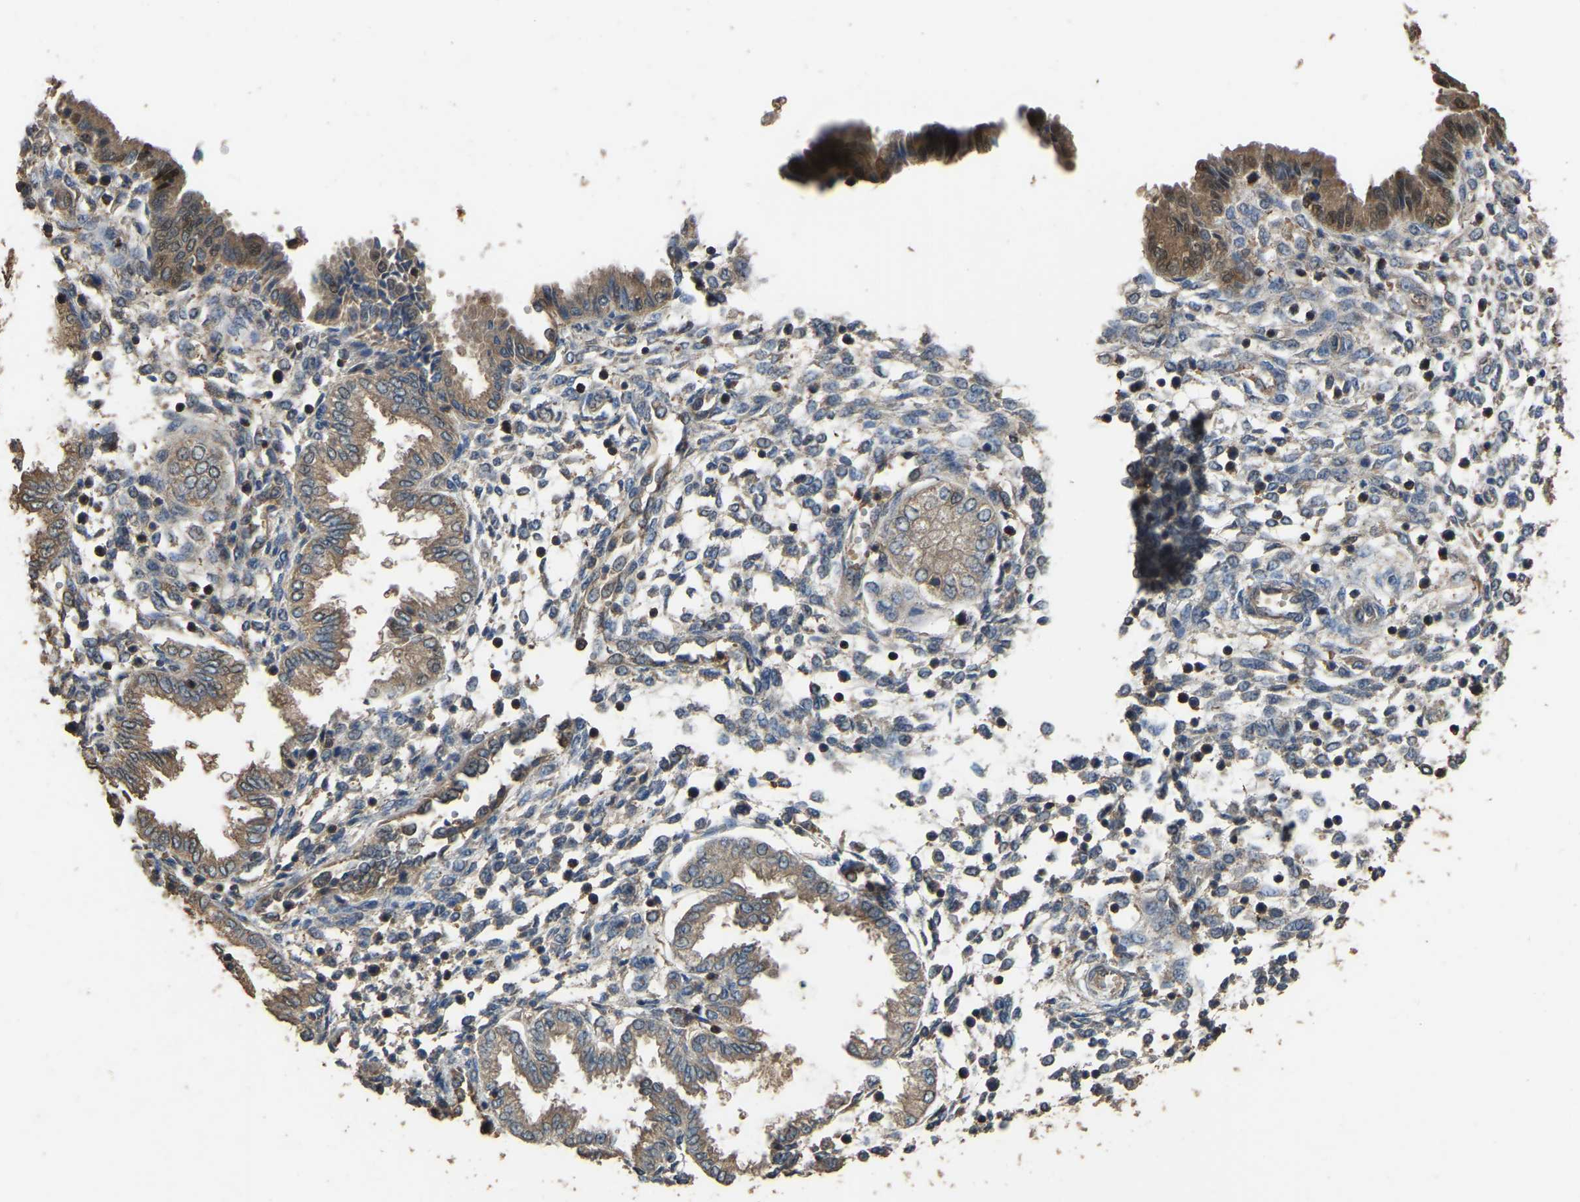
{"staining": {"intensity": "weak", "quantity": "25%-75%", "location": "cytoplasmic/membranous"}, "tissue": "endometrium", "cell_type": "Cells in endometrial stroma", "image_type": "normal", "snomed": [{"axis": "morphology", "description": "Normal tissue, NOS"}, {"axis": "topography", "description": "Endometrium"}], "caption": "Brown immunohistochemical staining in normal endometrium reveals weak cytoplasmic/membranous expression in approximately 25%-75% of cells in endometrial stroma.", "gene": "FHIT", "patient": {"sex": "female", "age": 33}}